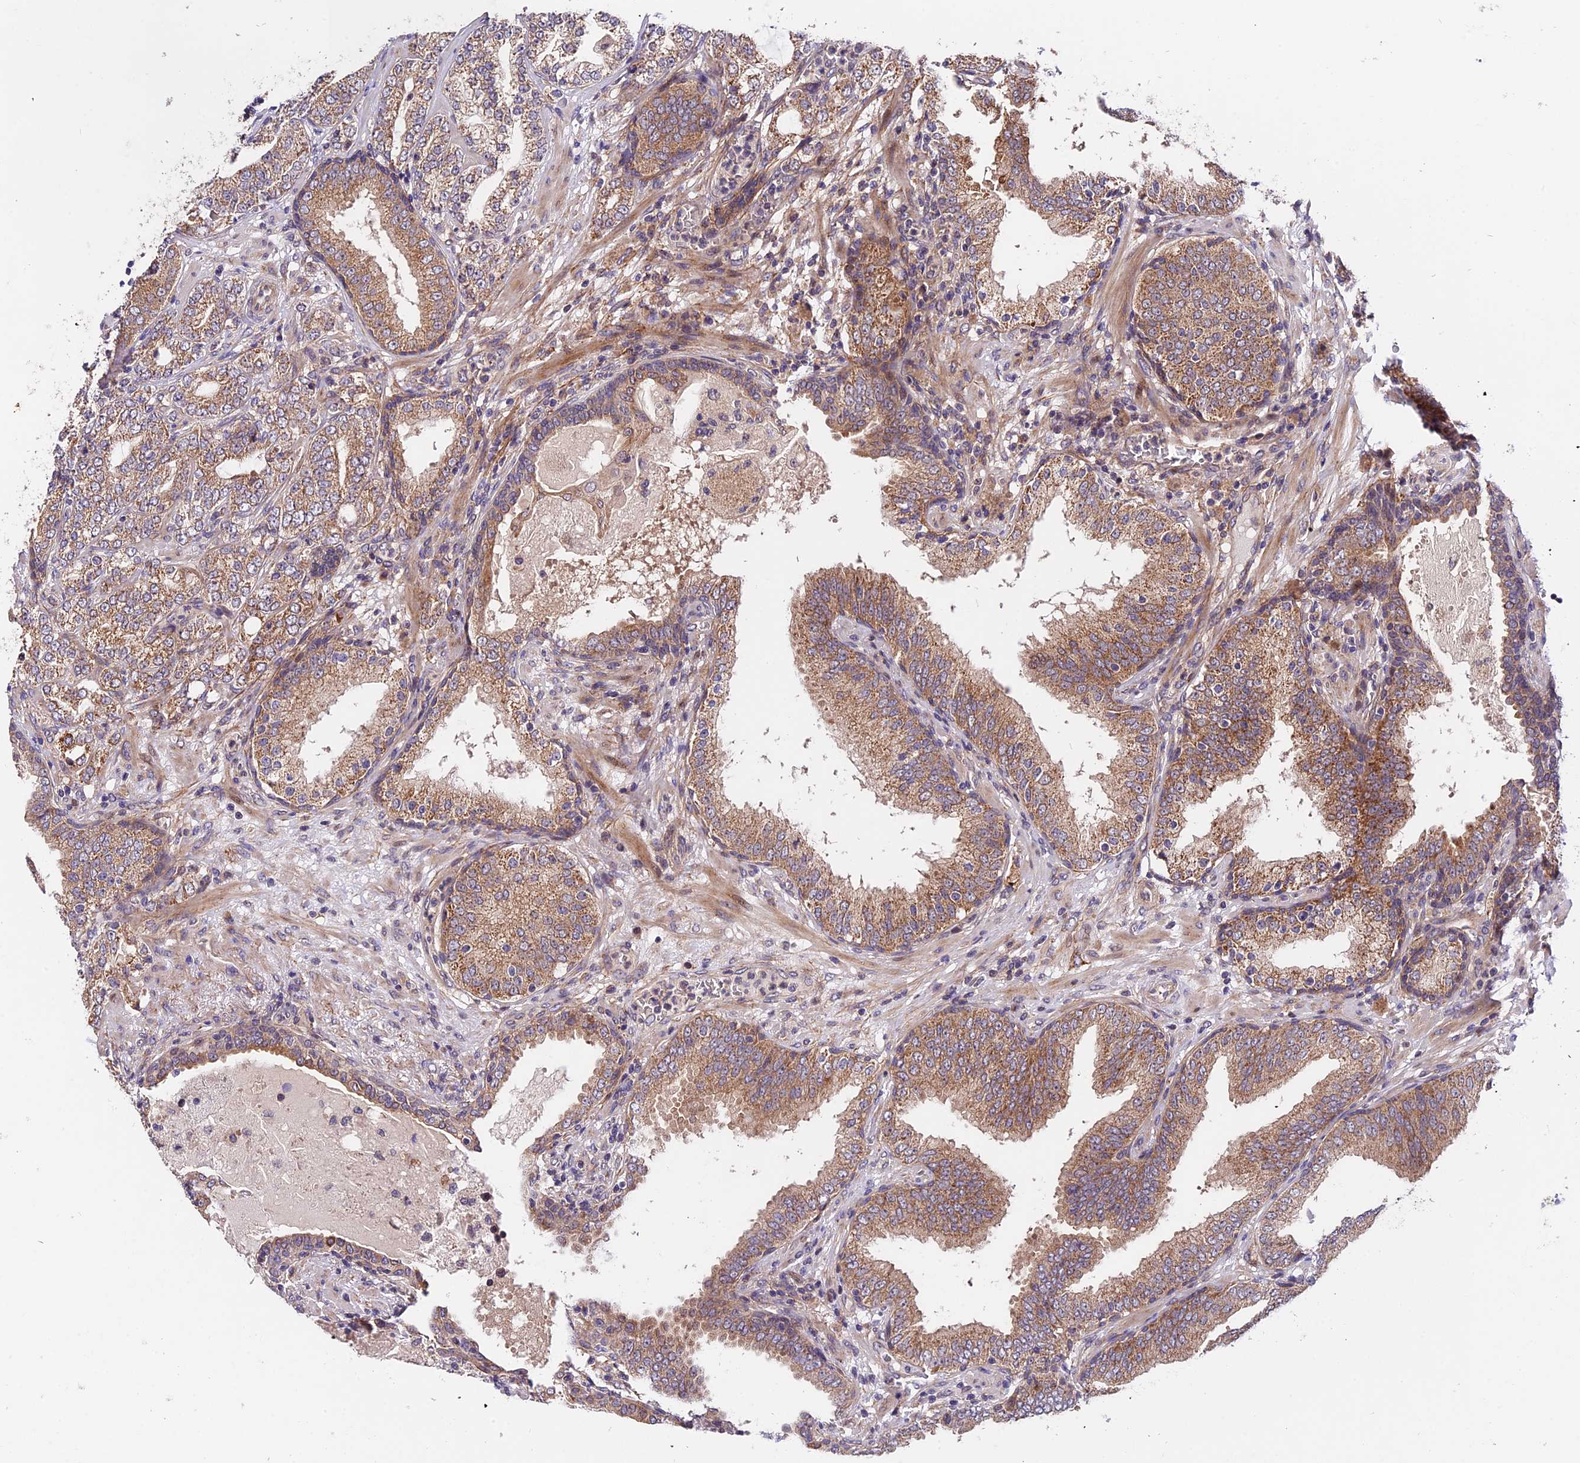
{"staining": {"intensity": "moderate", "quantity": ">75%", "location": "cytoplasmic/membranous"}, "tissue": "prostate cancer", "cell_type": "Tumor cells", "image_type": "cancer", "snomed": [{"axis": "morphology", "description": "Adenocarcinoma, High grade"}, {"axis": "topography", "description": "Prostate"}], "caption": "Tumor cells show medium levels of moderate cytoplasmic/membranous expression in approximately >75% of cells in human prostate cancer.", "gene": "TRMT1", "patient": {"sex": "male", "age": 64}}